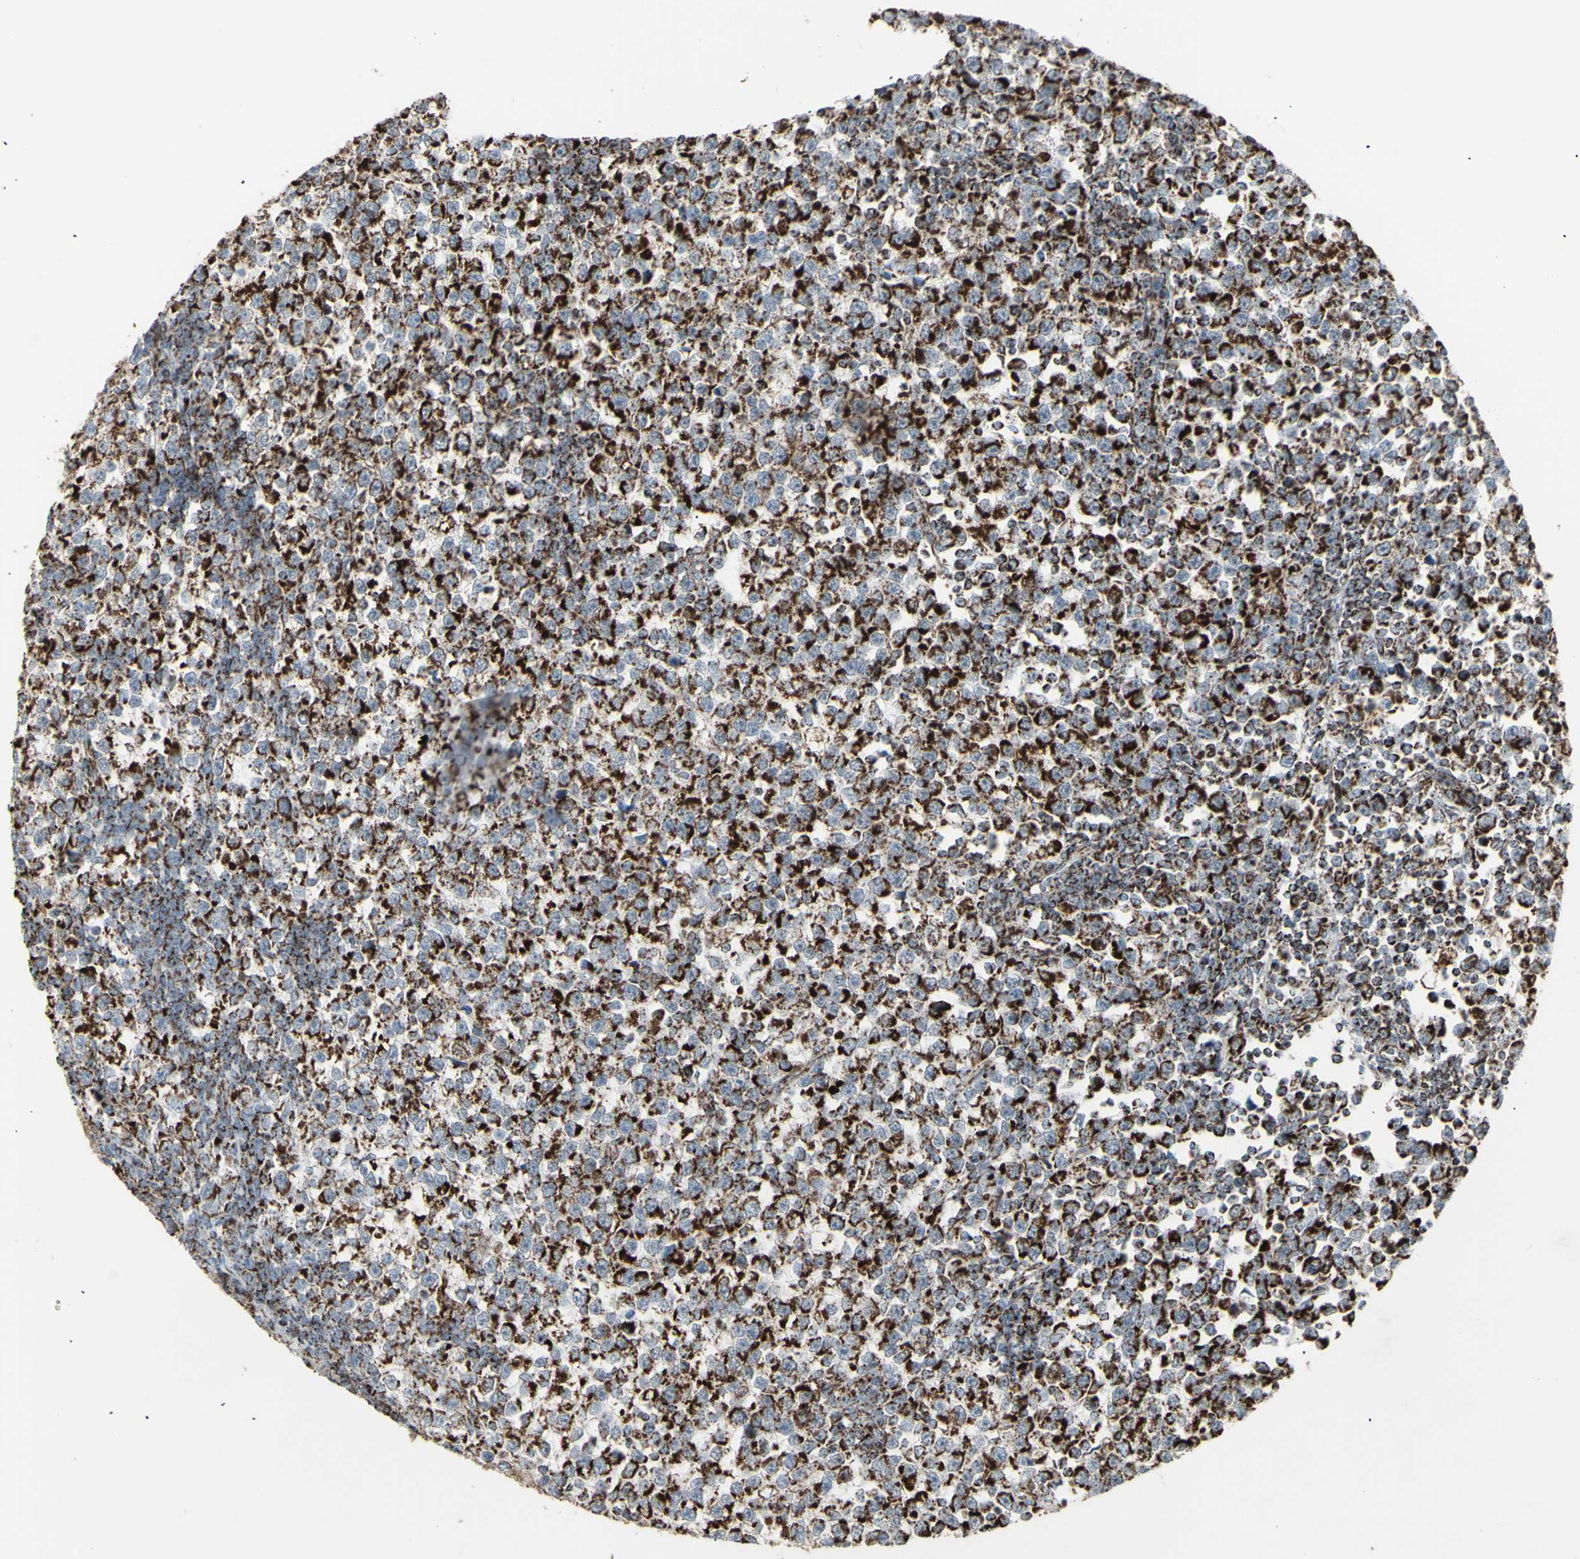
{"staining": {"intensity": "strong", "quantity": ">75%", "location": "cytoplasmic/membranous"}, "tissue": "testis cancer", "cell_type": "Tumor cells", "image_type": "cancer", "snomed": [{"axis": "morphology", "description": "Seminoma, NOS"}, {"axis": "topography", "description": "Testis"}], "caption": "Testis seminoma stained for a protein (brown) exhibits strong cytoplasmic/membranous positive positivity in approximately >75% of tumor cells.", "gene": "PLGRKT", "patient": {"sex": "male", "age": 43}}